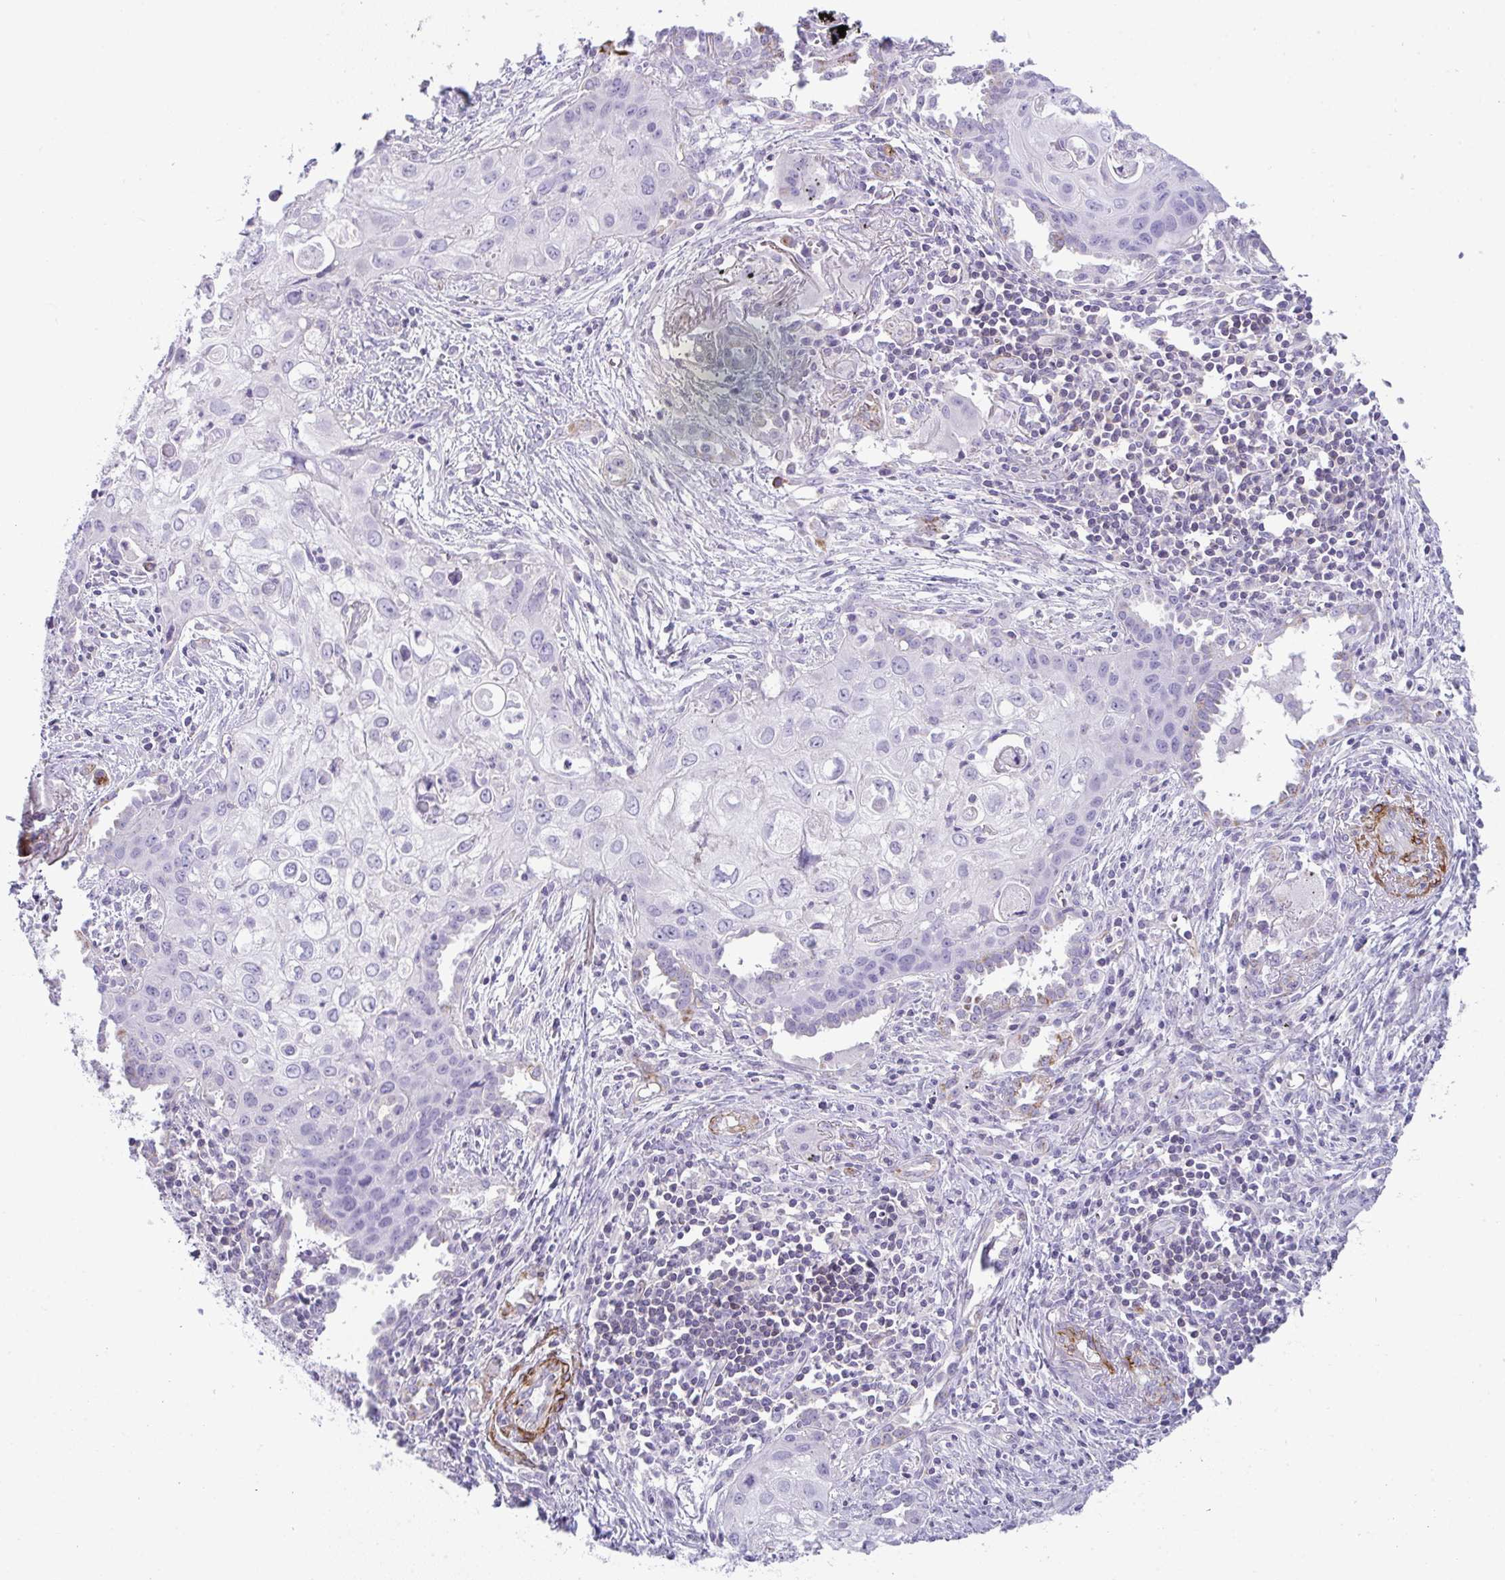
{"staining": {"intensity": "negative", "quantity": "none", "location": "none"}, "tissue": "lung cancer", "cell_type": "Tumor cells", "image_type": "cancer", "snomed": [{"axis": "morphology", "description": "Squamous cell carcinoma, NOS"}, {"axis": "topography", "description": "Lung"}], "caption": "Immunohistochemical staining of lung squamous cell carcinoma exhibits no significant staining in tumor cells.", "gene": "CDRT15", "patient": {"sex": "male", "age": 71}}